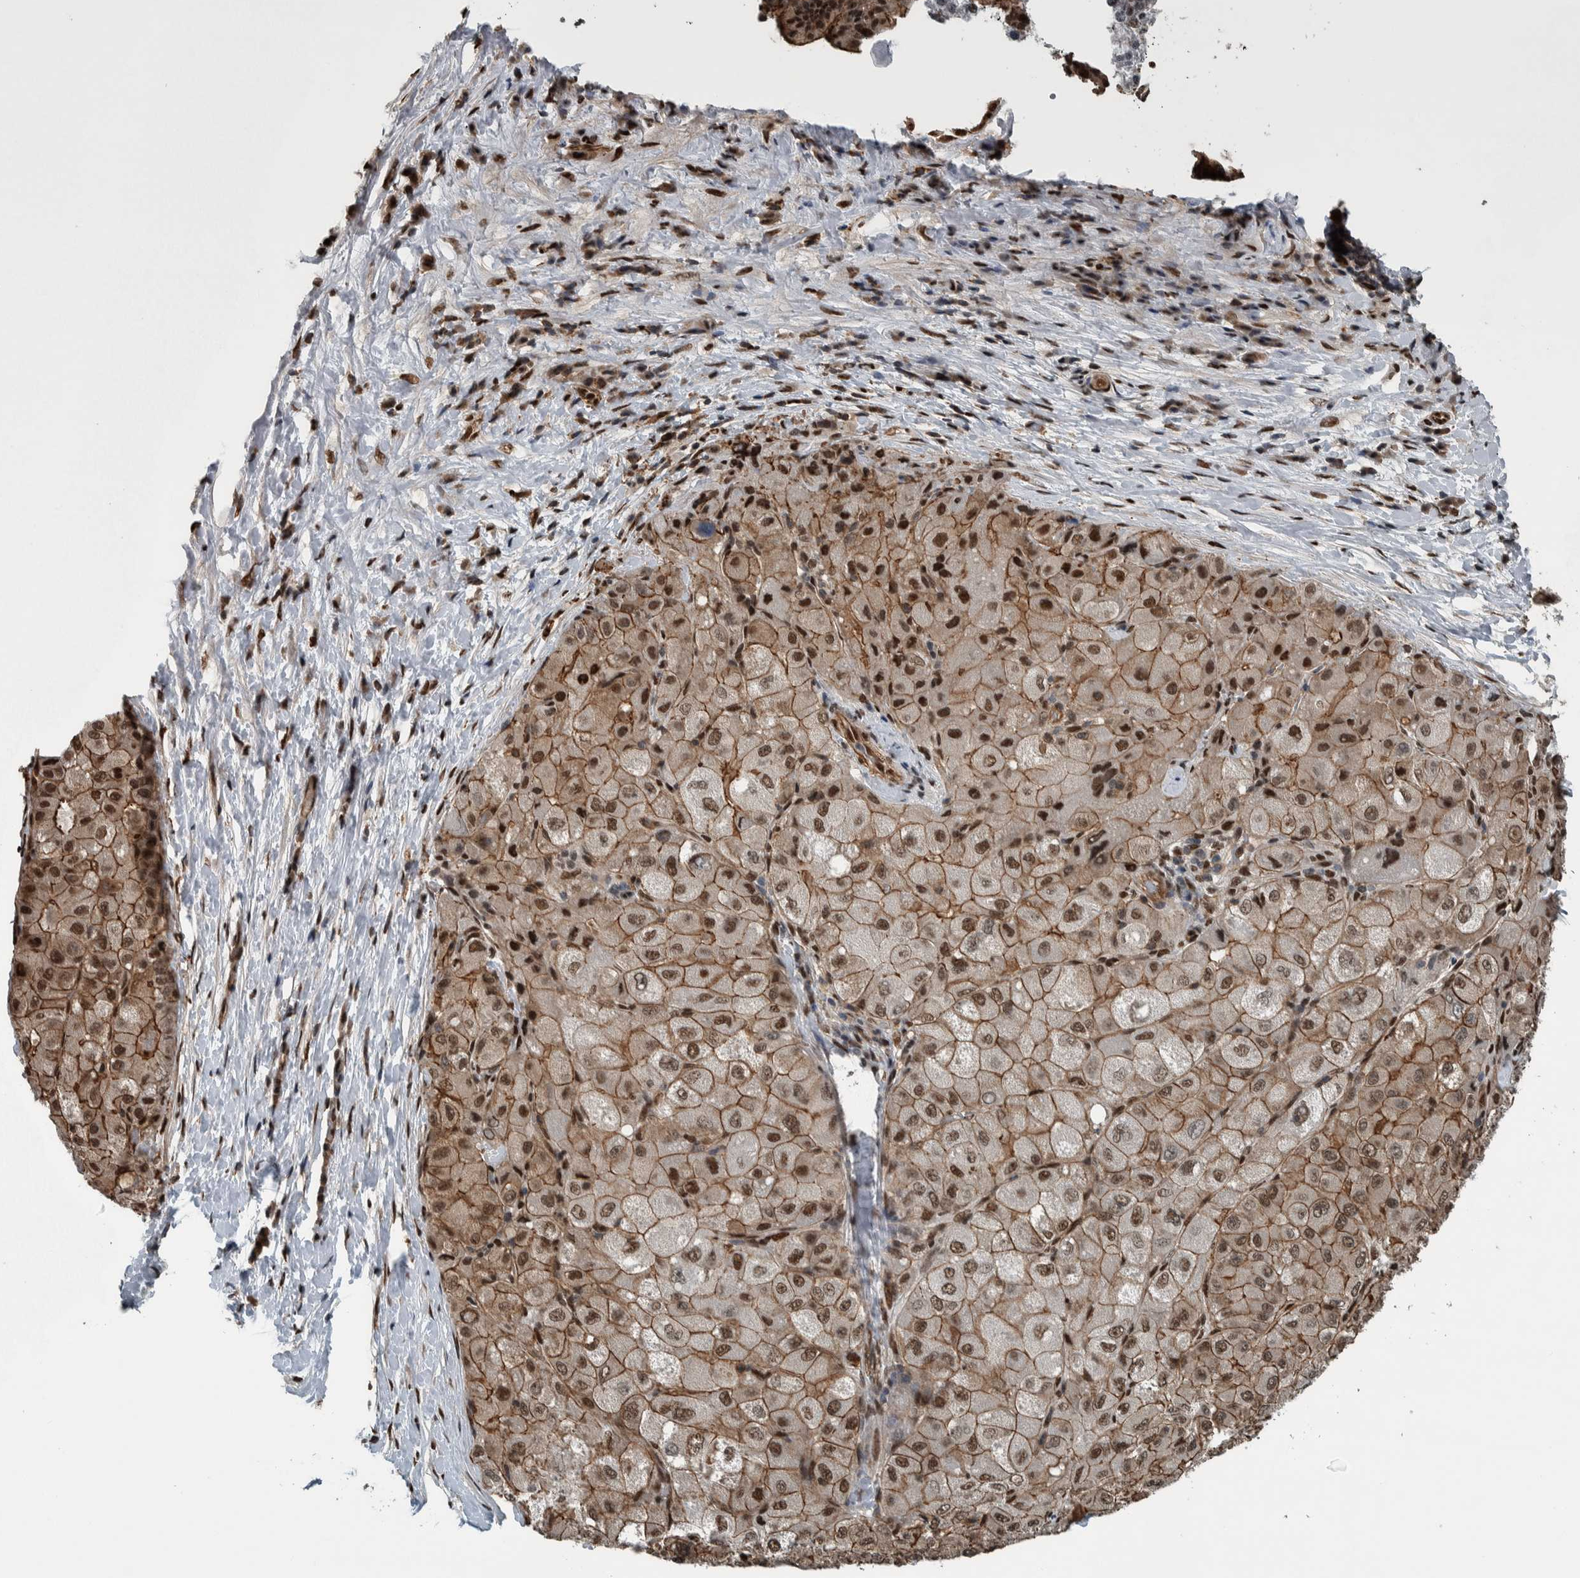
{"staining": {"intensity": "moderate", "quantity": ">75%", "location": "cytoplasmic/membranous,nuclear"}, "tissue": "liver cancer", "cell_type": "Tumor cells", "image_type": "cancer", "snomed": [{"axis": "morphology", "description": "Carcinoma, Hepatocellular, NOS"}, {"axis": "topography", "description": "Liver"}], "caption": "The histopathology image exhibits a brown stain indicating the presence of a protein in the cytoplasmic/membranous and nuclear of tumor cells in liver hepatocellular carcinoma.", "gene": "FAM135B", "patient": {"sex": "male", "age": 80}}